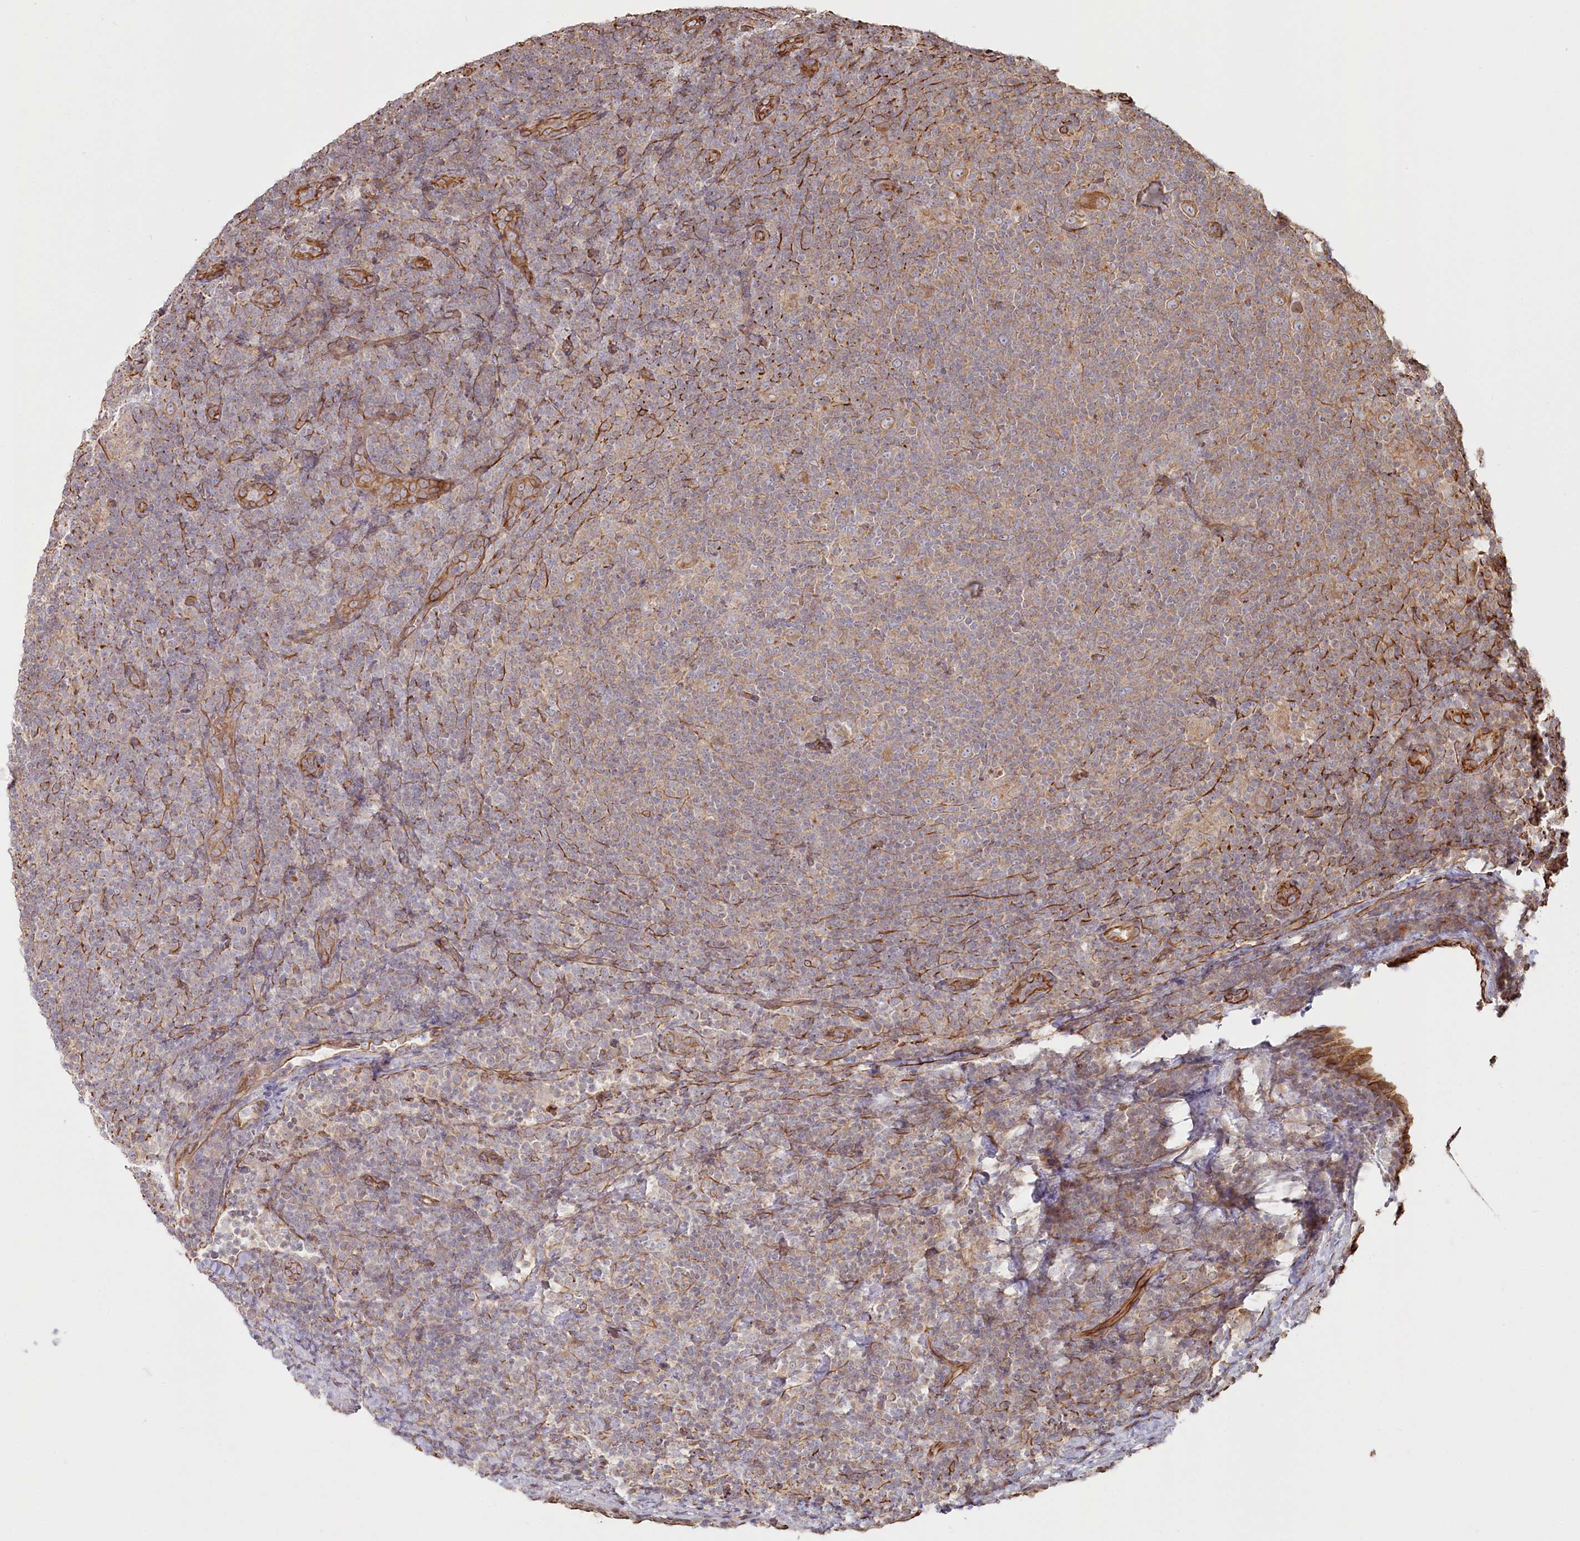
{"staining": {"intensity": "moderate", "quantity": "25%-75%", "location": "cytoplasmic/membranous"}, "tissue": "lymphoma", "cell_type": "Tumor cells", "image_type": "cancer", "snomed": [{"axis": "morphology", "description": "Hodgkin's disease, NOS"}, {"axis": "topography", "description": "Lymph node"}], "caption": "DAB (3,3'-diaminobenzidine) immunohistochemical staining of human lymphoma shows moderate cytoplasmic/membranous protein staining in about 25%-75% of tumor cells. Using DAB (3,3'-diaminobenzidine) (brown) and hematoxylin (blue) stains, captured at high magnification using brightfield microscopy.", "gene": "TTC1", "patient": {"sex": "female", "age": 57}}